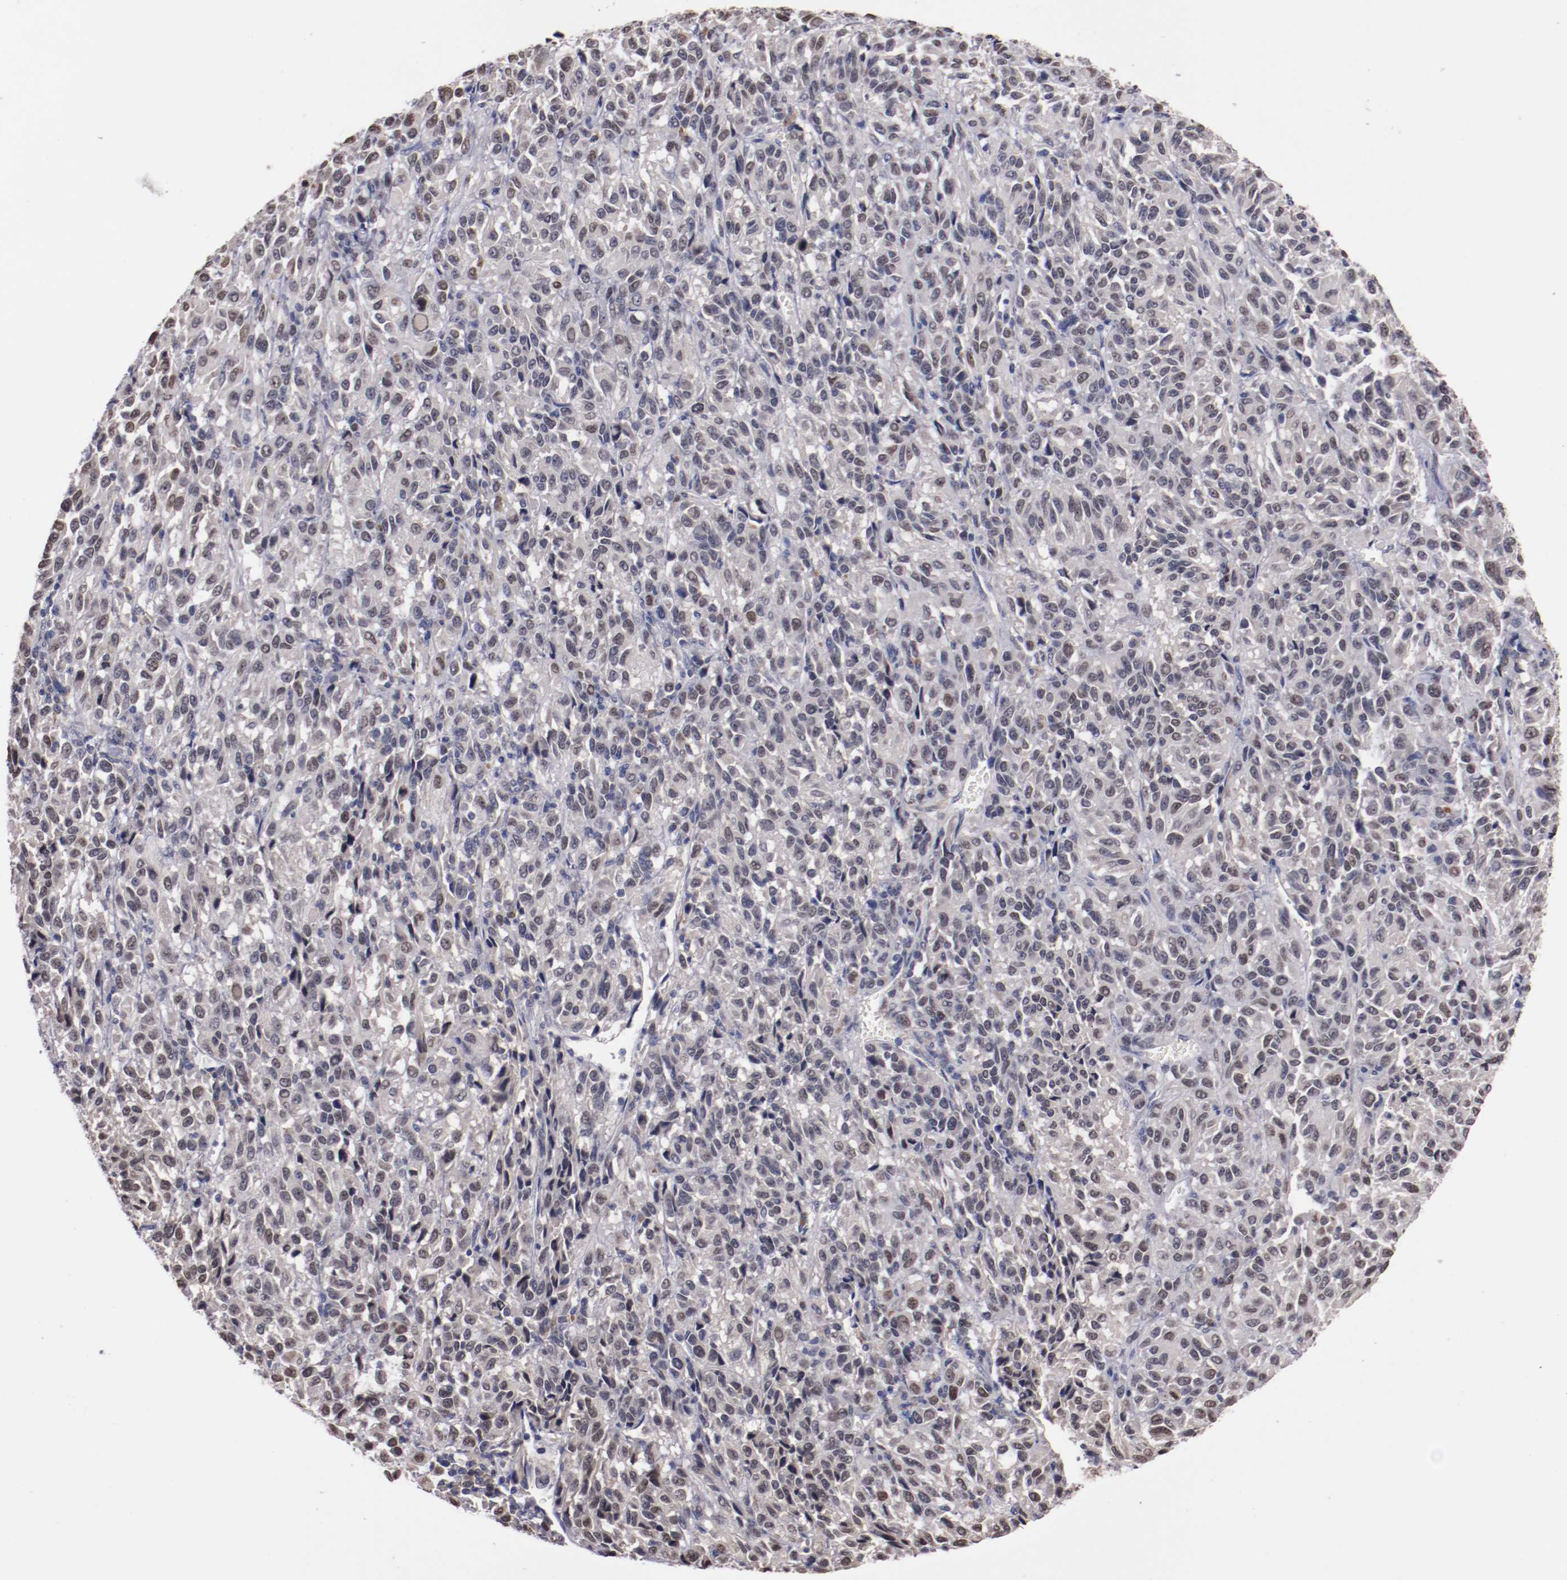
{"staining": {"intensity": "negative", "quantity": "none", "location": "none"}, "tissue": "melanoma", "cell_type": "Tumor cells", "image_type": "cancer", "snomed": [{"axis": "morphology", "description": "Malignant melanoma, Metastatic site"}, {"axis": "topography", "description": "Lung"}], "caption": "The photomicrograph exhibits no significant expression in tumor cells of malignant melanoma (metastatic site). Nuclei are stained in blue.", "gene": "FAM81A", "patient": {"sex": "male", "age": 64}}